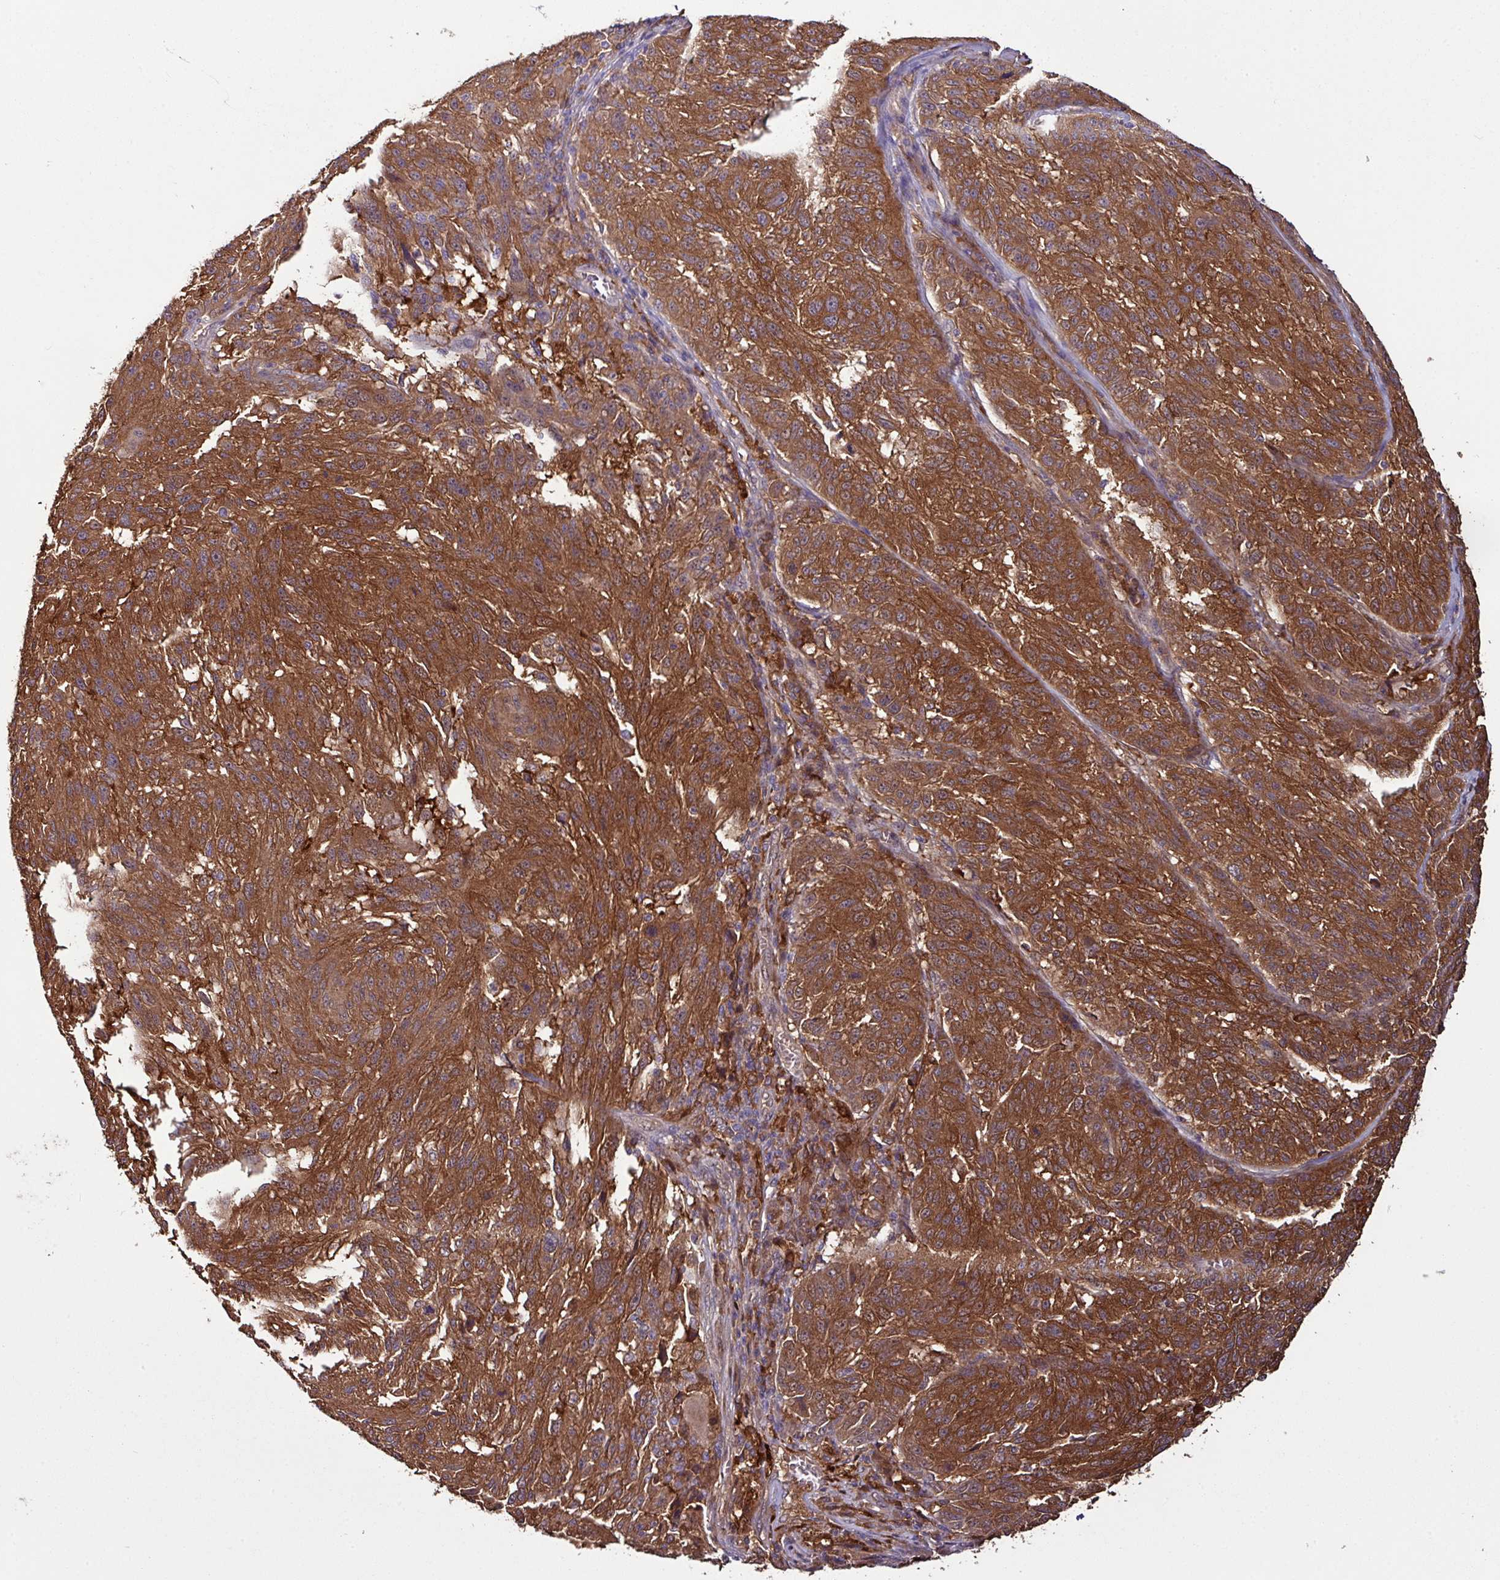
{"staining": {"intensity": "strong", "quantity": ">75%", "location": "cytoplasmic/membranous"}, "tissue": "melanoma", "cell_type": "Tumor cells", "image_type": "cancer", "snomed": [{"axis": "morphology", "description": "Malignant melanoma, NOS"}, {"axis": "topography", "description": "Skin"}], "caption": "A histopathology image of human malignant melanoma stained for a protein reveals strong cytoplasmic/membranous brown staining in tumor cells. The protein is shown in brown color, while the nuclei are stained blue.", "gene": "GNPDA1", "patient": {"sex": "male", "age": 53}}